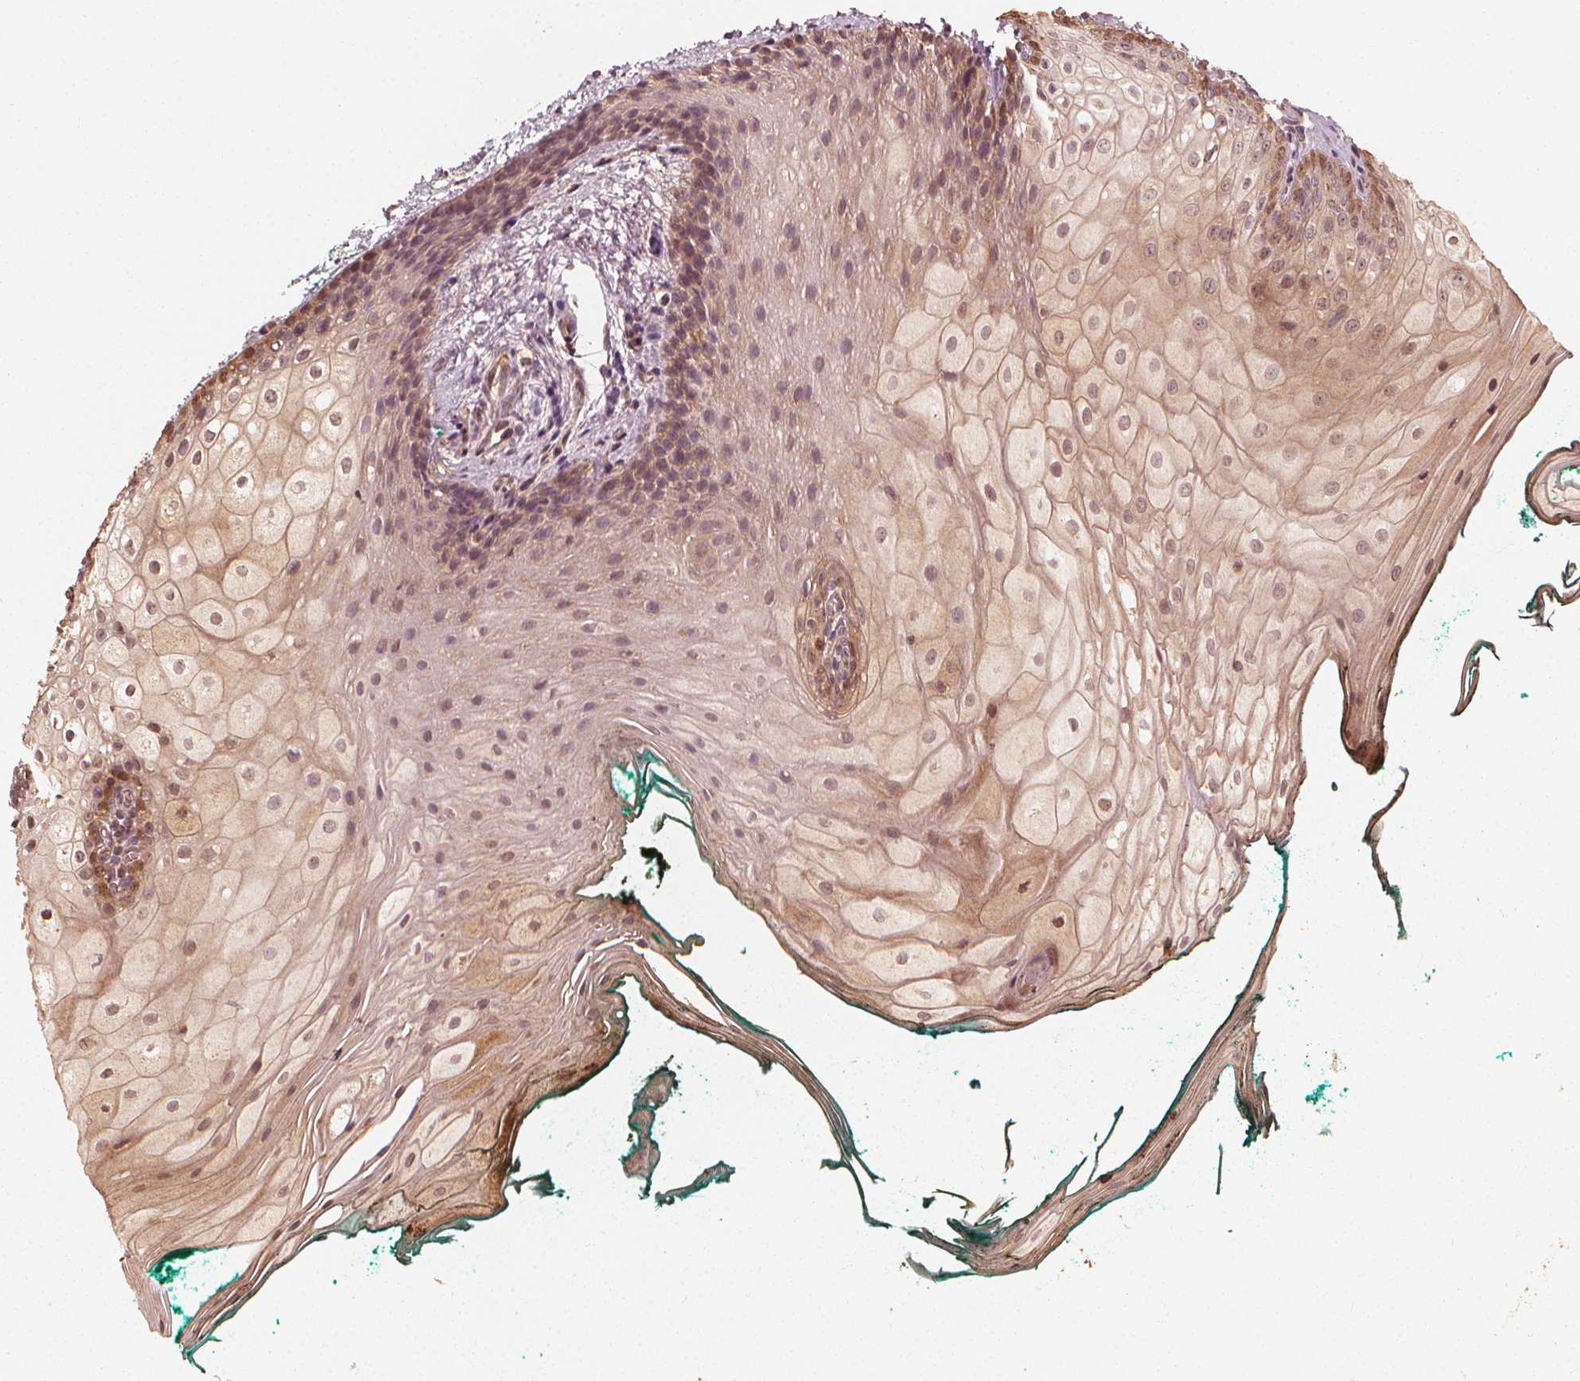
{"staining": {"intensity": "moderate", "quantity": ">75%", "location": "cytoplasmic/membranous,nuclear"}, "tissue": "oral mucosa", "cell_type": "Squamous epithelial cells", "image_type": "normal", "snomed": [{"axis": "morphology", "description": "Normal tissue, NOS"}, {"axis": "topography", "description": "Oral tissue"}], "caption": "Immunohistochemical staining of unremarkable human oral mucosa reveals >75% levels of moderate cytoplasmic/membranous,nuclear protein staining in approximately >75% of squamous epithelial cells. The staining is performed using DAB brown chromogen to label protein expression. The nuclei are counter-stained blue using hematoxylin.", "gene": "NPC1", "patient": {"sex": "female", "age": 68}}